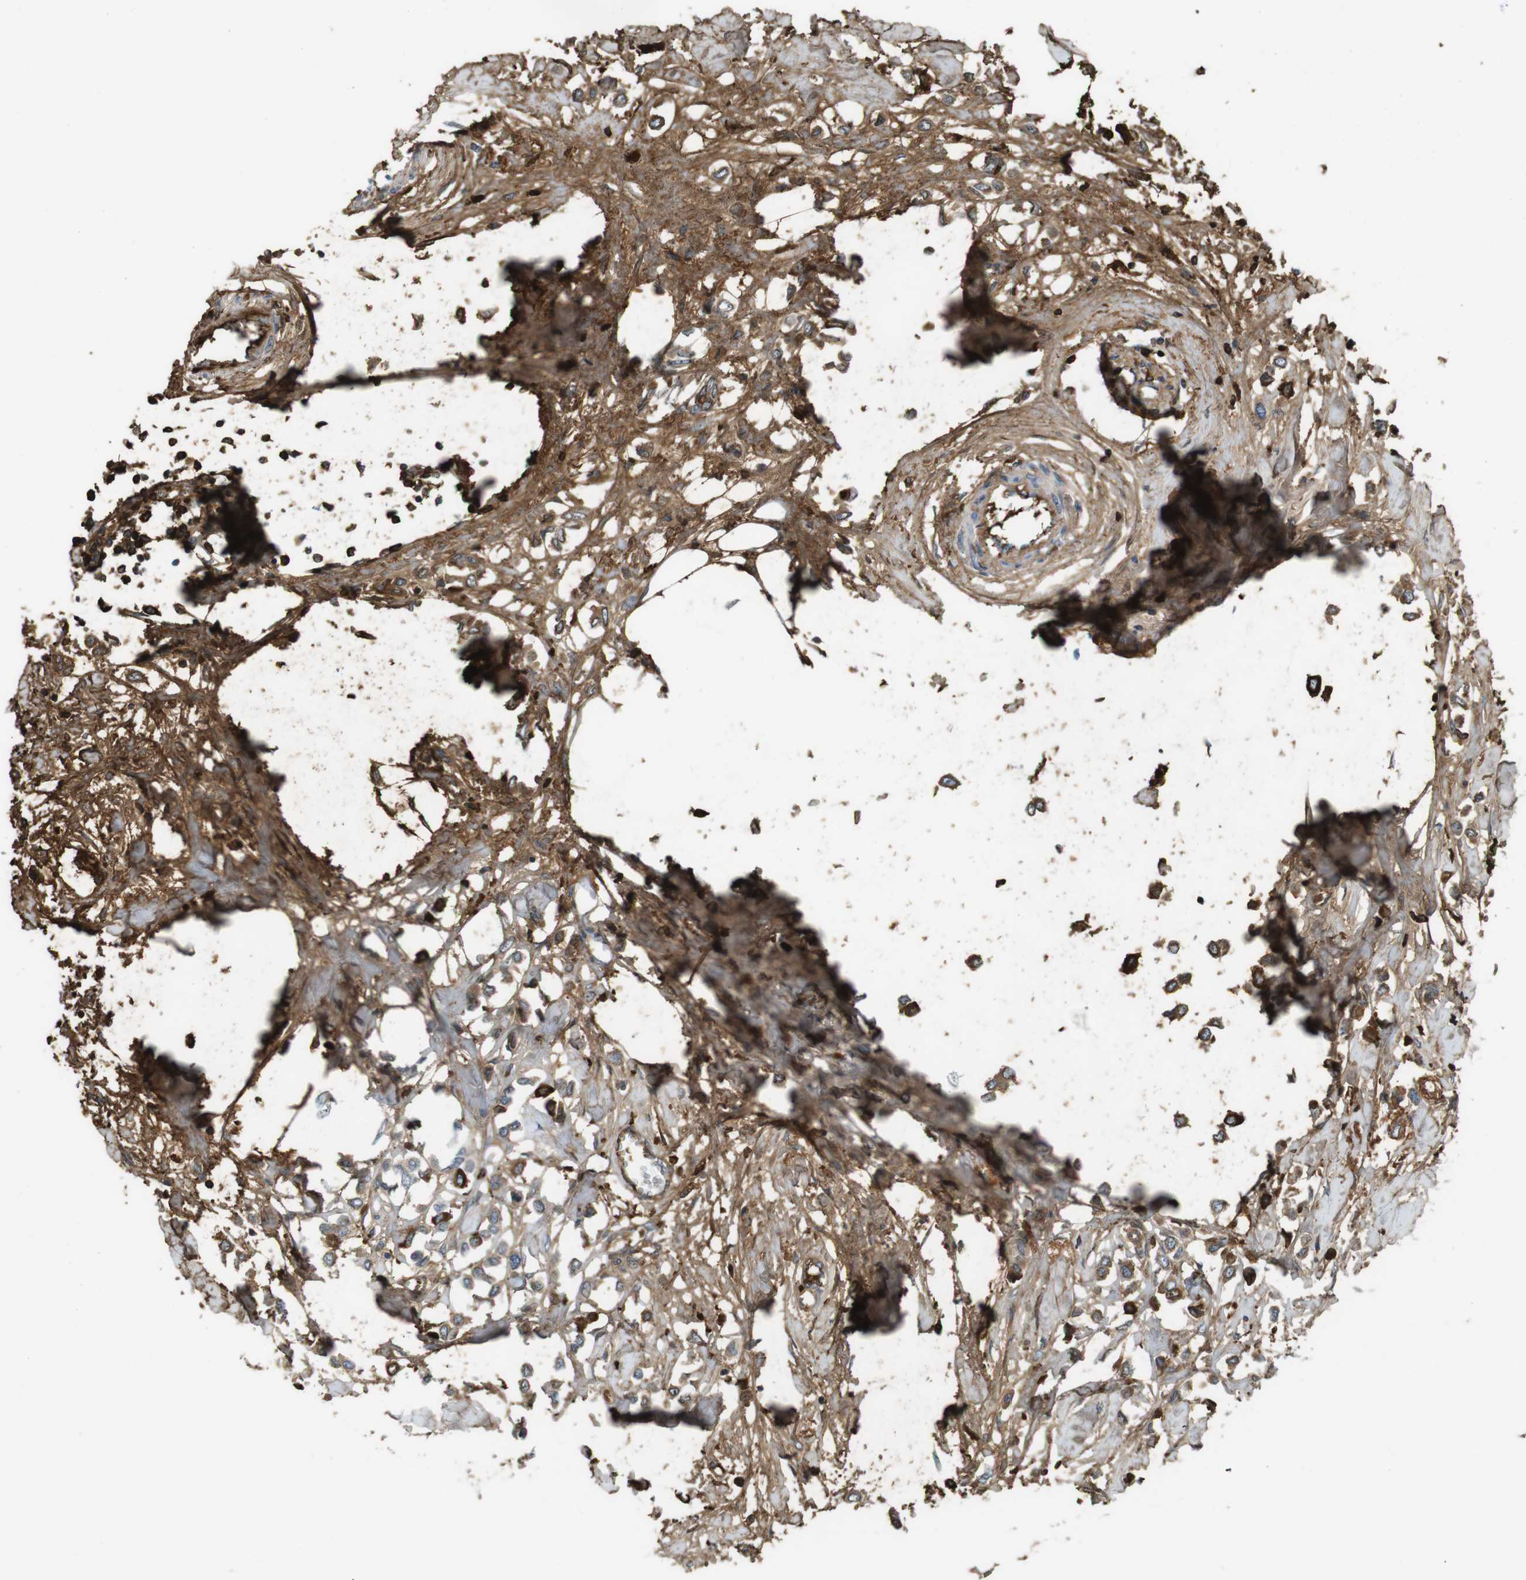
{"staining": {"intensity": "moderate", "quantity": "25%-75%", "location": "cytoplasmic/membranous"}, "tissue": "breast cancer", "cell_type": "Tumor cells", "image_type": "cancer", "snomed": [{"axis": "morphology", "description": "Lobular carcinoma"}, {"axis": "topography", "description": "Breast"}], "caption": "DAB (3,3'-diaminobenzidine) immunohistochemical staining of lobular carcinoma (breast) demonstrates moderate cytoplasmic/membranous protein expression in about 25%-75% of tumor cells.", "gene": "LTBP4", "patient": {"sex": "female", "age": 51}}